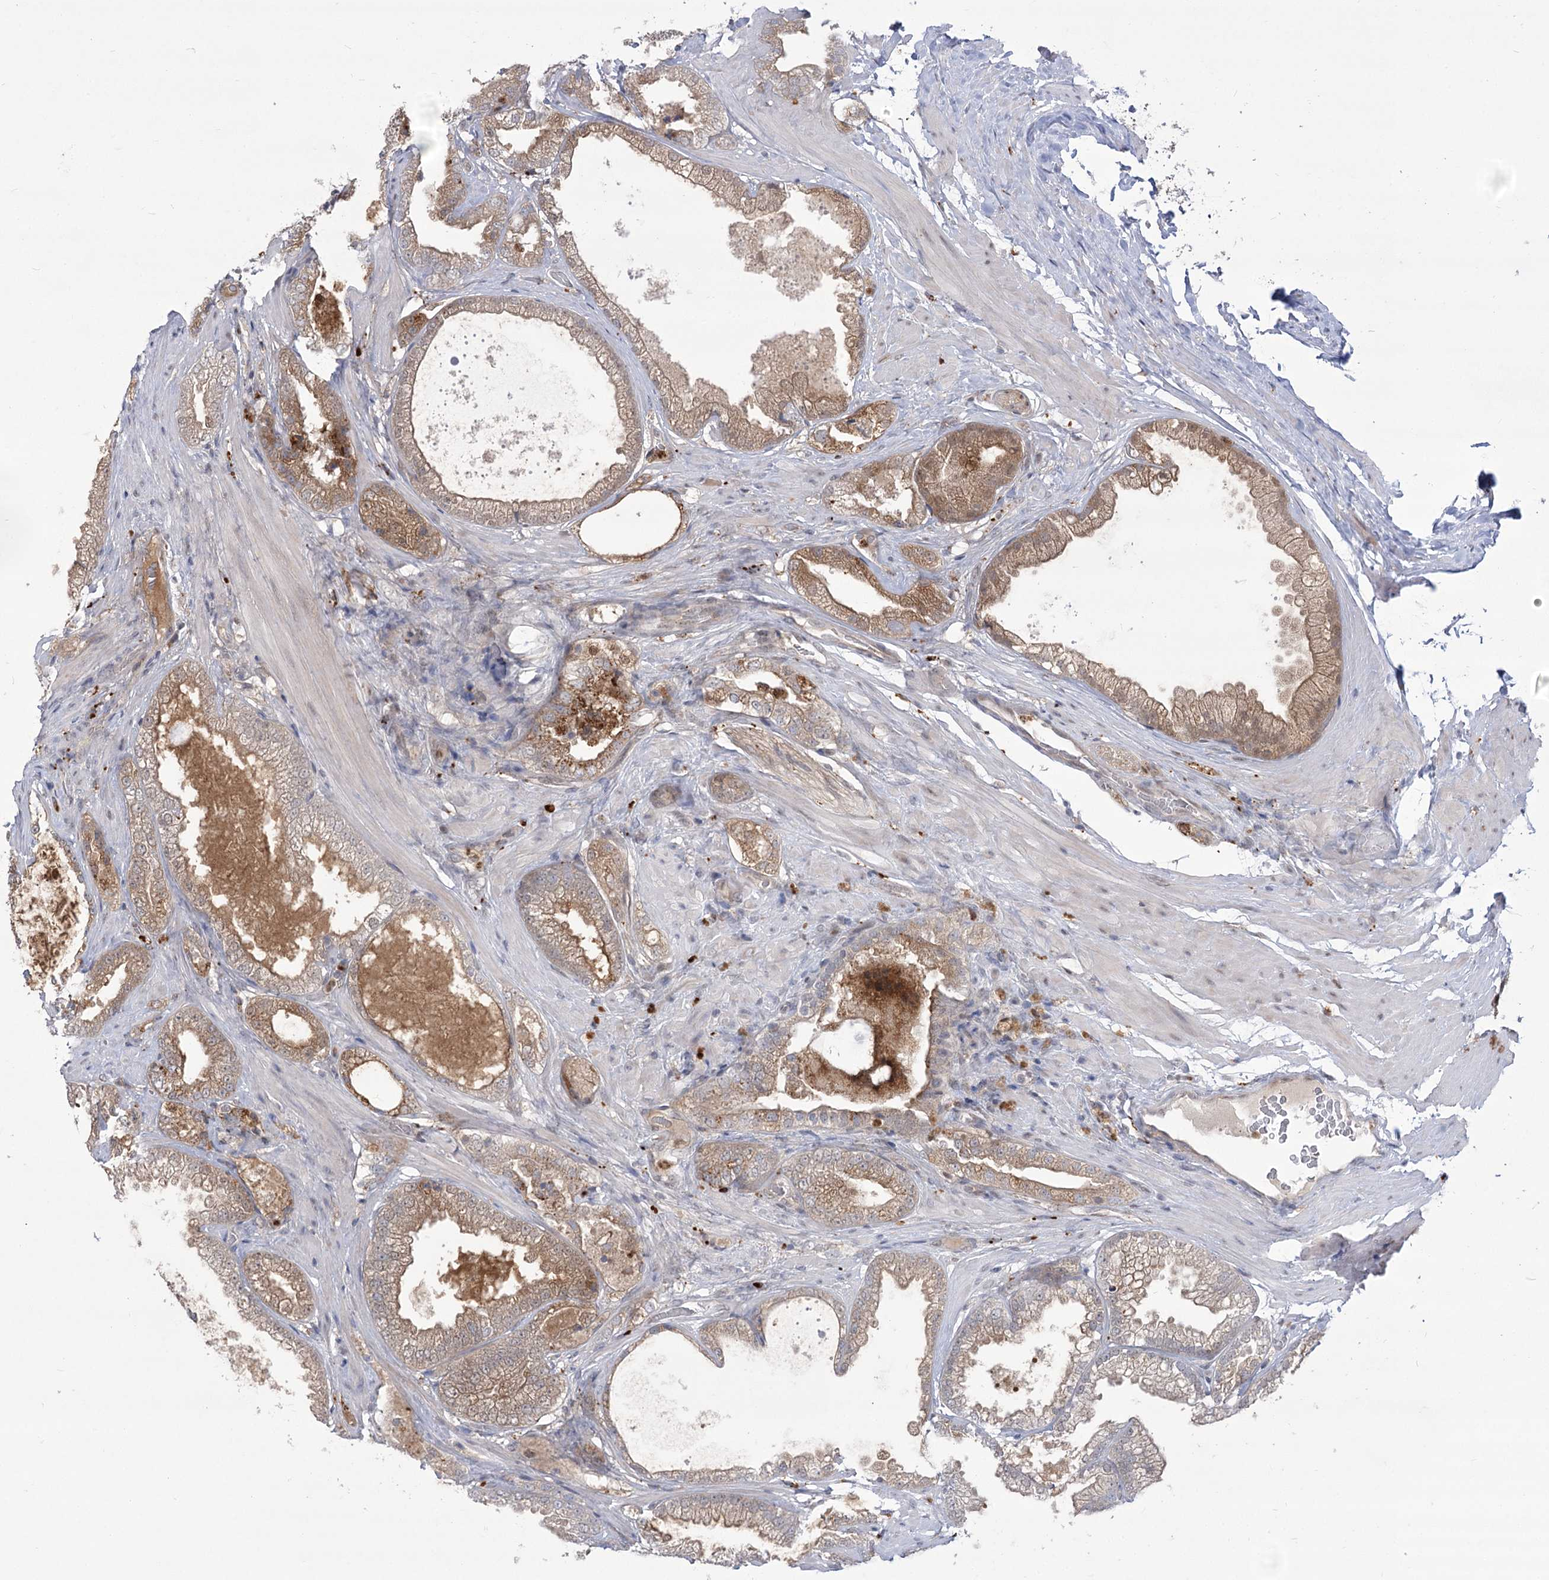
{"staining": {"intensity": "moderate", "quantity": ">75%", "location": "cytoplasmic/membranous"}, "tissue": "prostate cancer", "cell_type": "Tumor cells", "image_type": "cancer", "snomed": [{"axis": "morphology", "description": "Adenocarcinoma, High grade"}, {"axis": "topography", "description": "Prostate"}], "caption": "High-grade adenocarcinoma (prostate) stained with a brown dye demonstrates moderate cytoplasmic/membranous positive expression in about >75% of tumor cells.", "gene": "SIAE", "patient": {"sex": "male", "age": 58}}